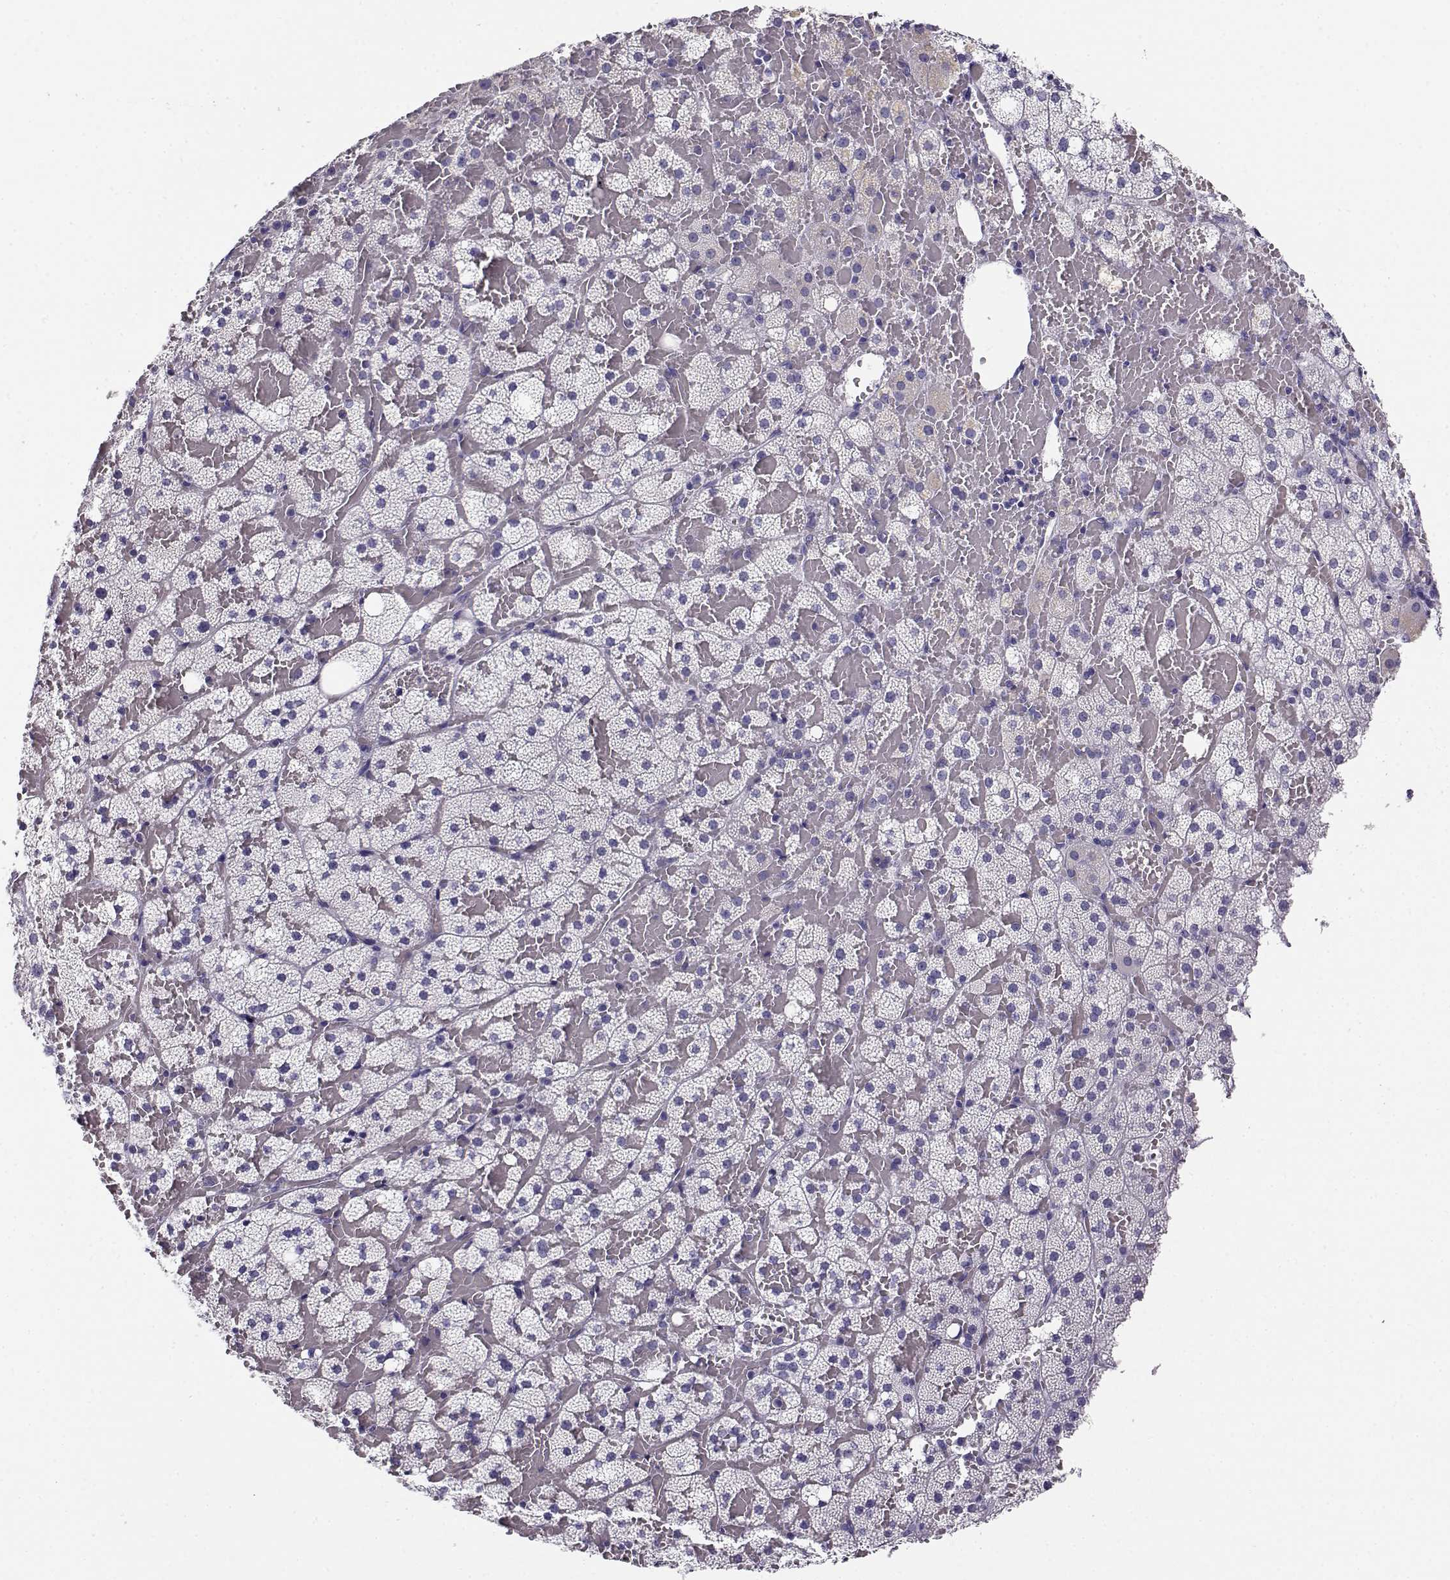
{"staining": {"intensity": "negative", "quantity": "none", "location": "none"}, "tissue": "adrenal gland", "cell_type": "Glandular cells", "image_type": "normal", "snomed": [{"axis": "morphology", "description": "Normal tissue, NOS"}, {"axis": "topography", "description": "Adrenal gland"}], "caption": "High magnification brightfield microscopy of benign adrenal gland stained with DAB (3,3'-diaminobenzidine) (brown) and counterstained with hematoxylin (blue): glandular cells show no significant expression.", "gene": "CABS1", "patient": {"sex": "male", "age": 53}}